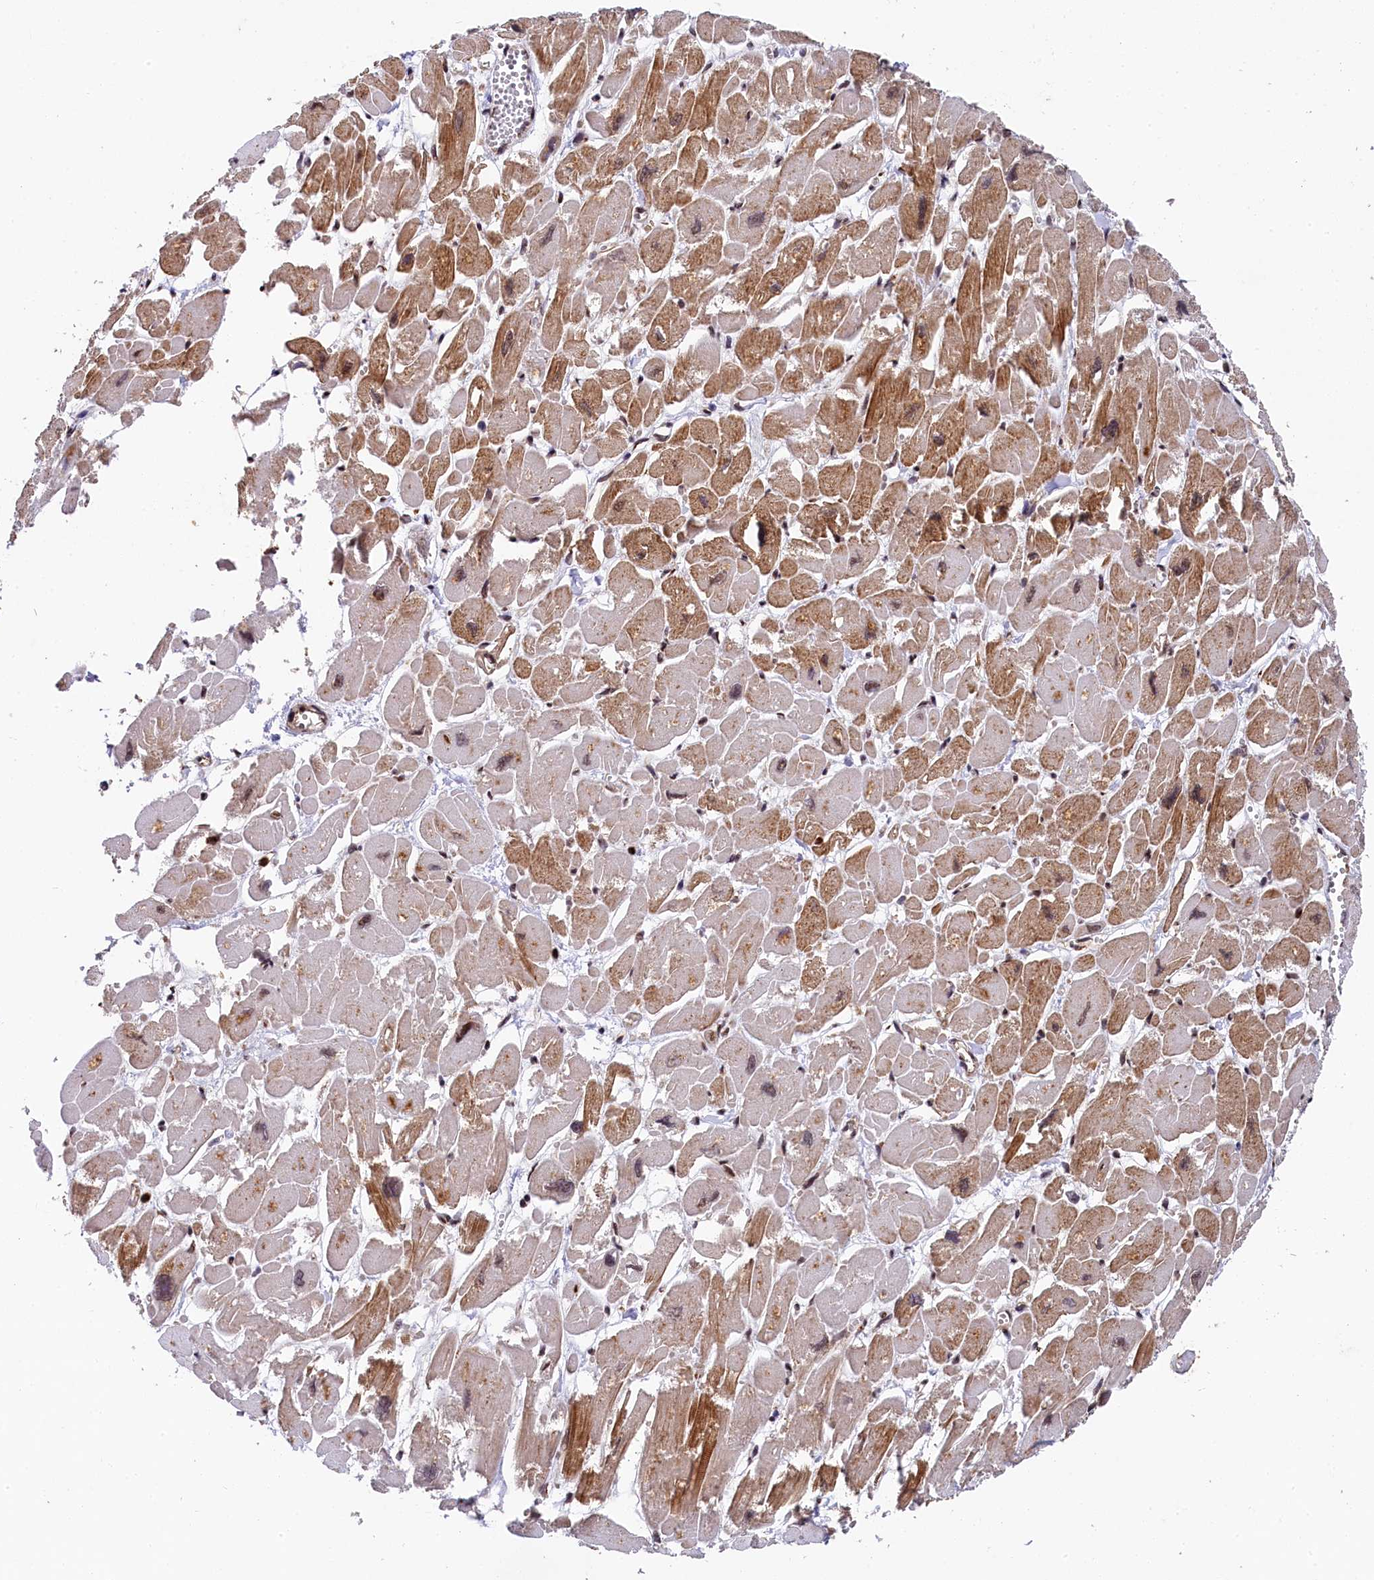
{"staining": {"intensity": "moderate", "quantity": "25%-75%", "location": "cytoplasmic/membranous,nuclear"}, "tissue": "heart muscle", "cell_type": "Cardiomyocytes", "image_type": "normal", "snomed": [{"axis": "morphology", "description": "Normal tissue, NOS"}, {"axis": "topography", "description": "Heart"}], "caption": "This is an image of immunohistochemistry (IHC) staining of normal heart muscle, which shows moderate staining in the cytoplasmic/membranous,nuclear of cardiomyocytes.", "gene": "ADIG", "patient": {"sex": "male", "age": 54}}